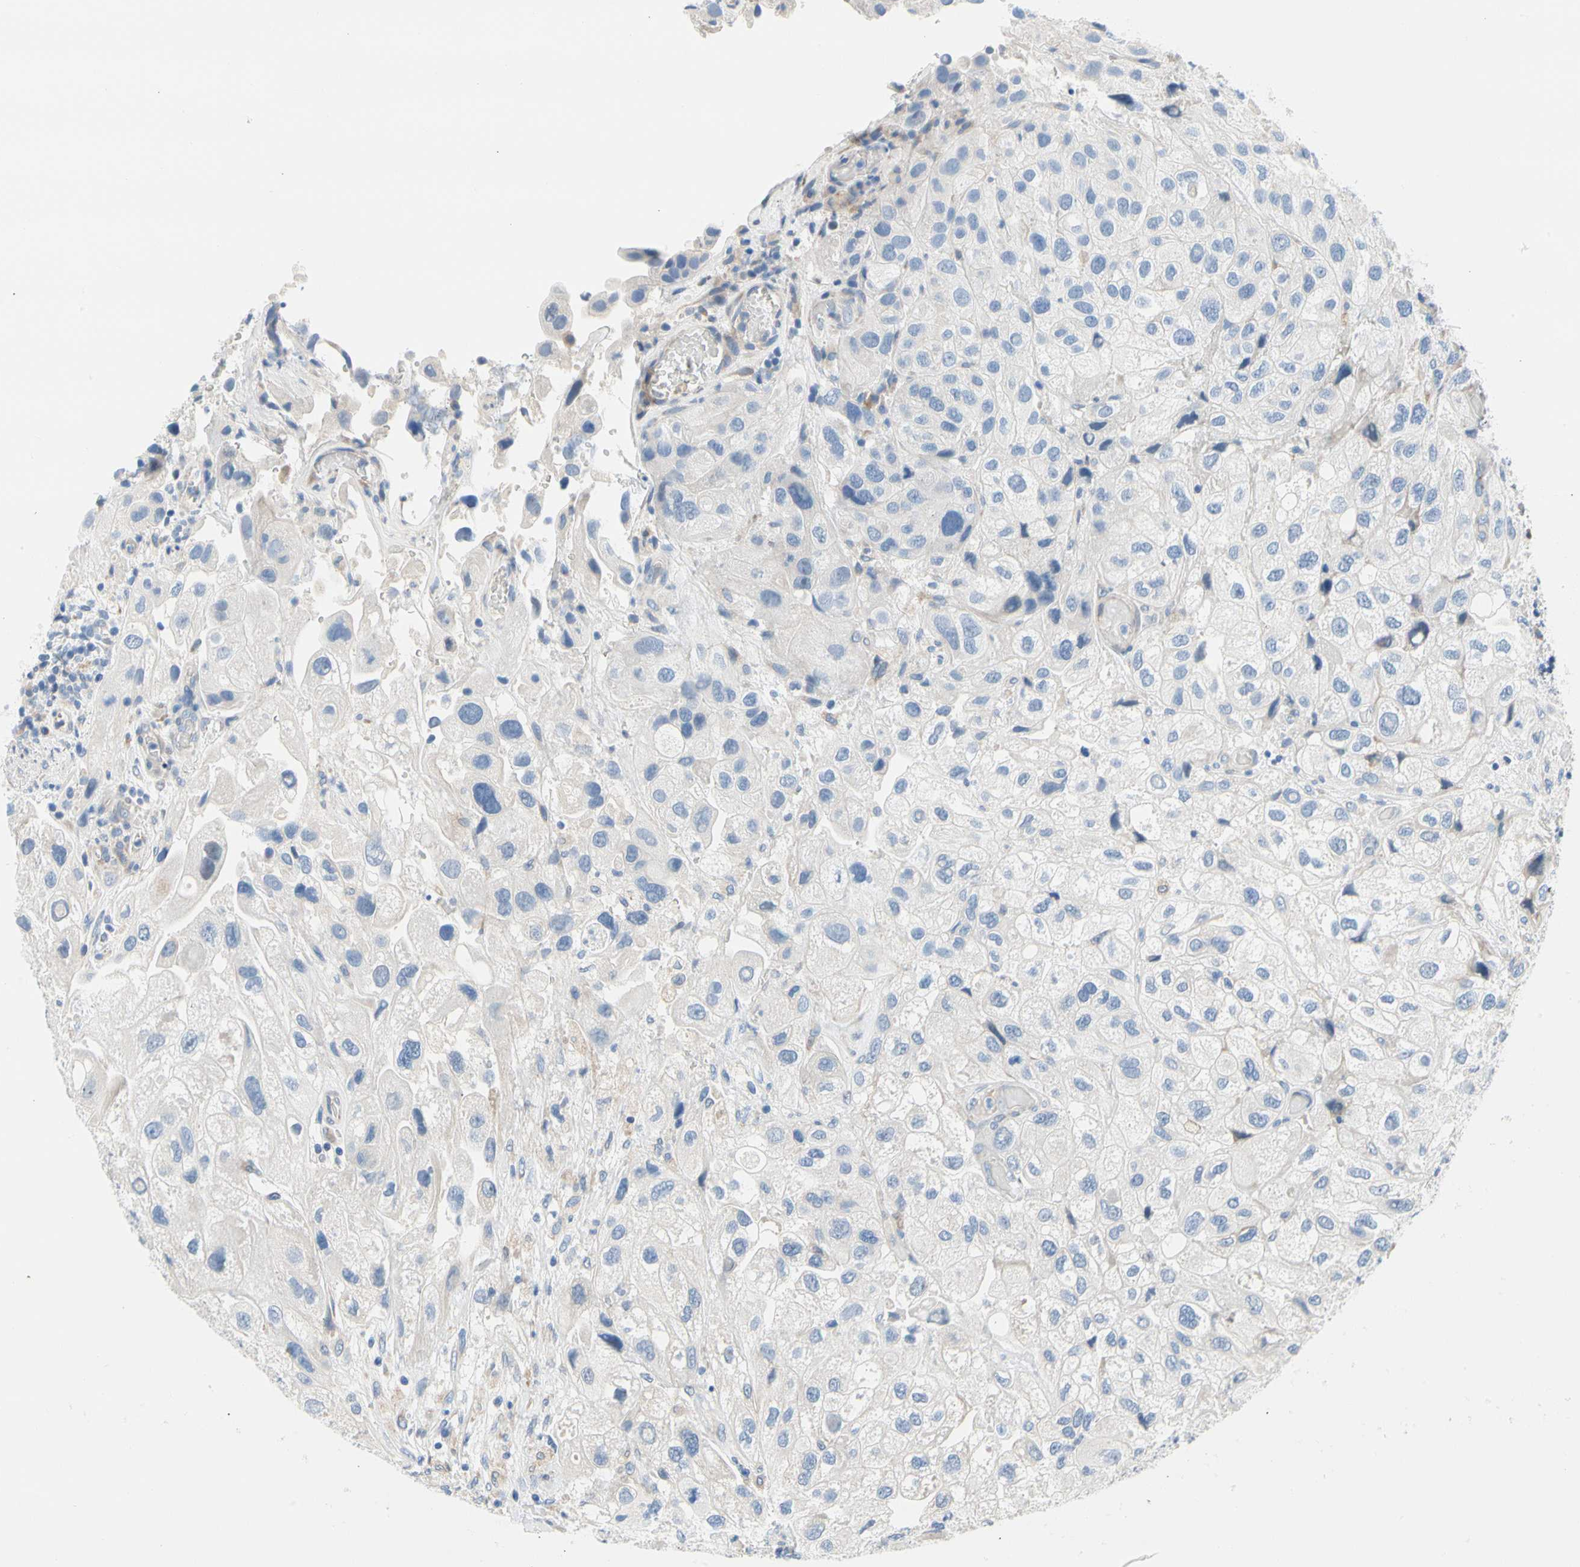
{"staining": {"intensity": "negative", "quantity": "none", "location": "none"}, "tissue": "urothelial cancer", "cell_type": "Tumor cells", "image_type": "cancer", "snomed": [{"axis": "morphology", "description": "Urothelial carcinoma, High grade"}, {"axis": "topography", "description": "Urinary bladder"}], "caption": "Tumor cells show no significant protein expression in urothelial cancer.", "gene": "STXBP1", "patient": {"sex": "female", "age": 64}}